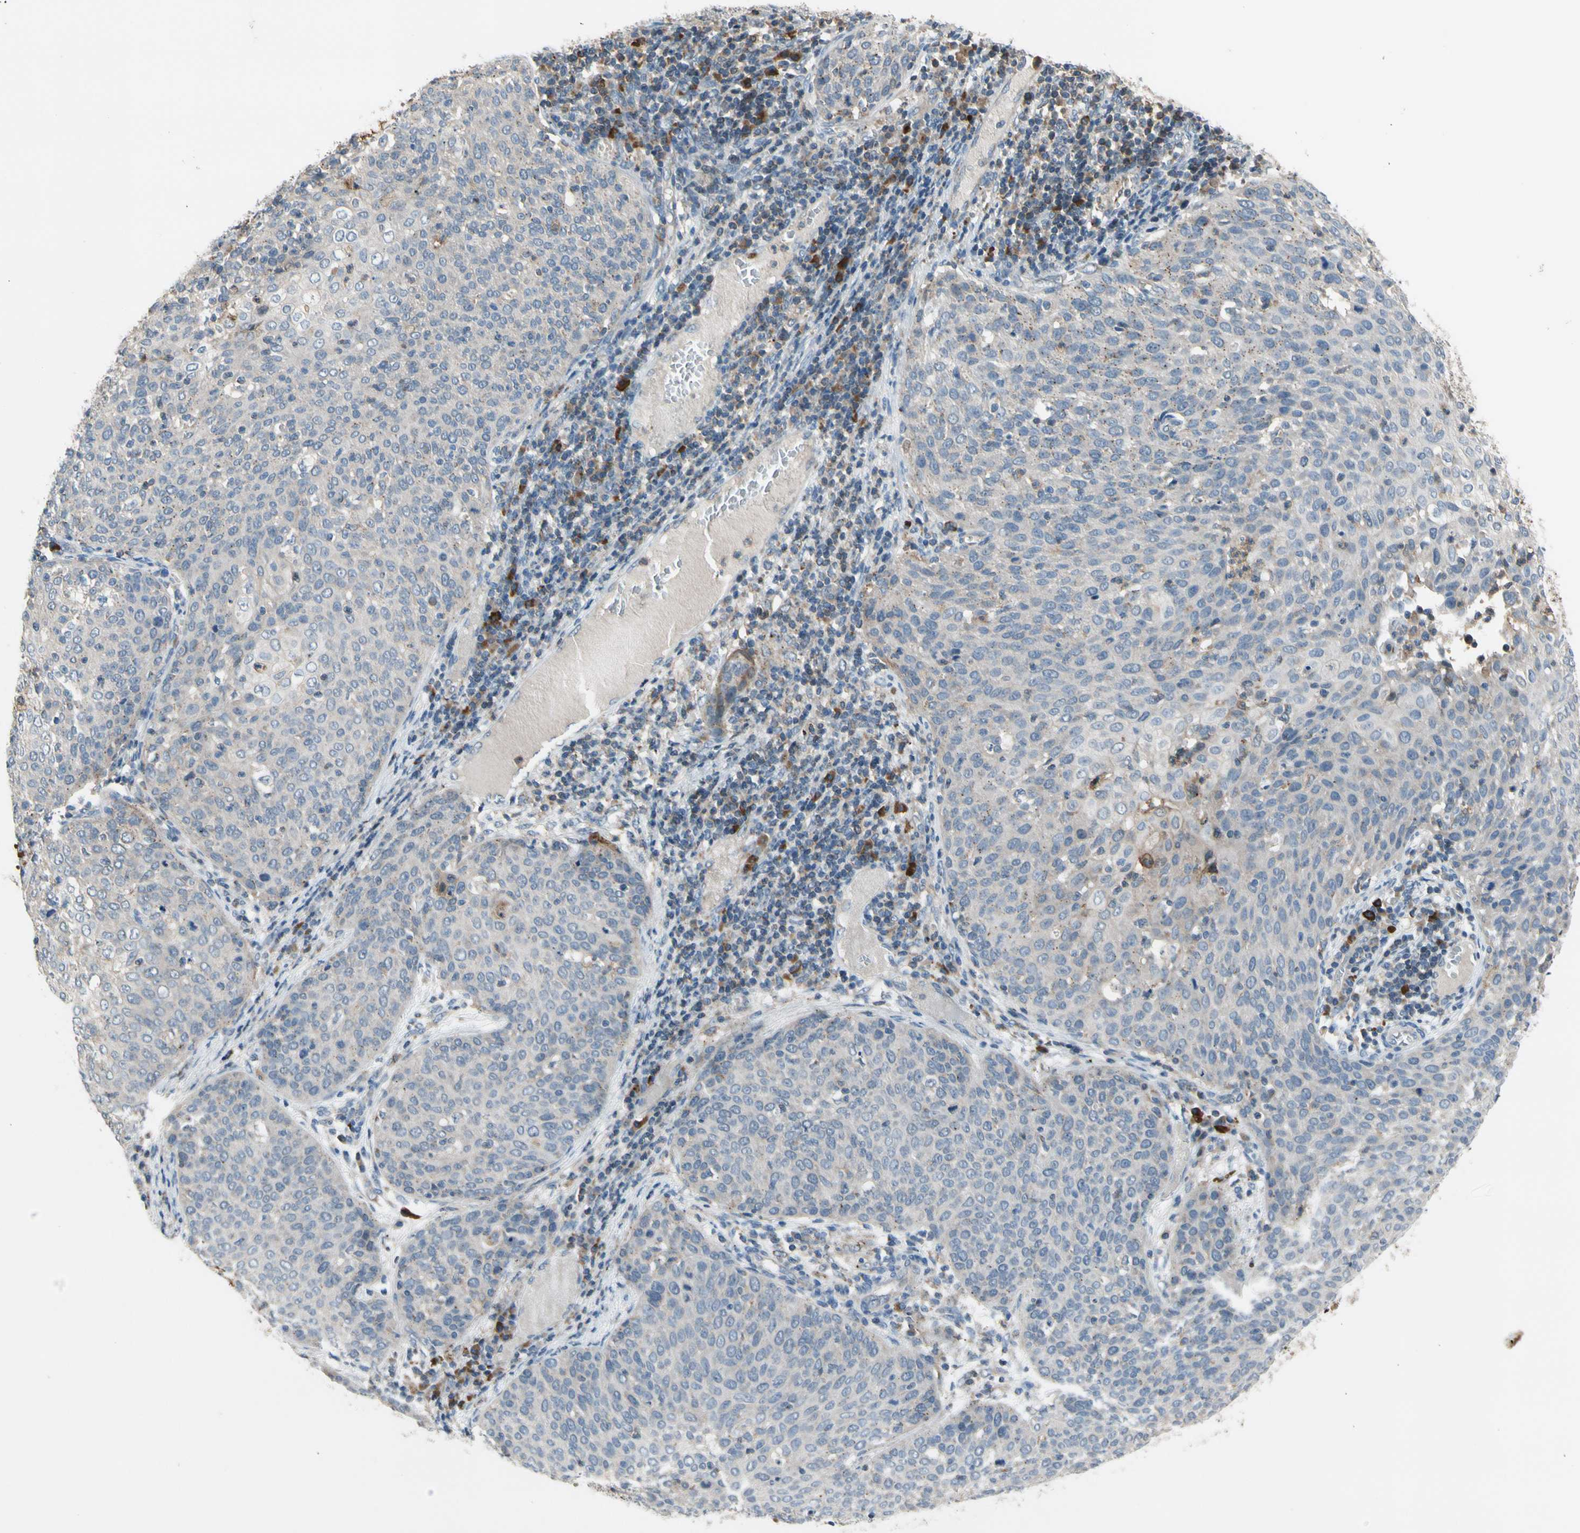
{"staining": {"intensity": "weak", "quantity": "<25%", "location": "cytoplasmic/membranous"}, "tissue": "cervical cancer", "cell_type": "Tumor cells", "image_type": "cancer", "snomed": [{"axis": "morphology", "description": "Squamous cell carcinoma, NOS"}, {"axis": "topography", "description": "Cervix"}], "caption": "This is a histopathology image of IHC staining of squamous cell carcinoma (cervical), which shows no staining in tumor cells.", "gene": "GALNT5", "patient": {"sex": "female", "age": 38}}